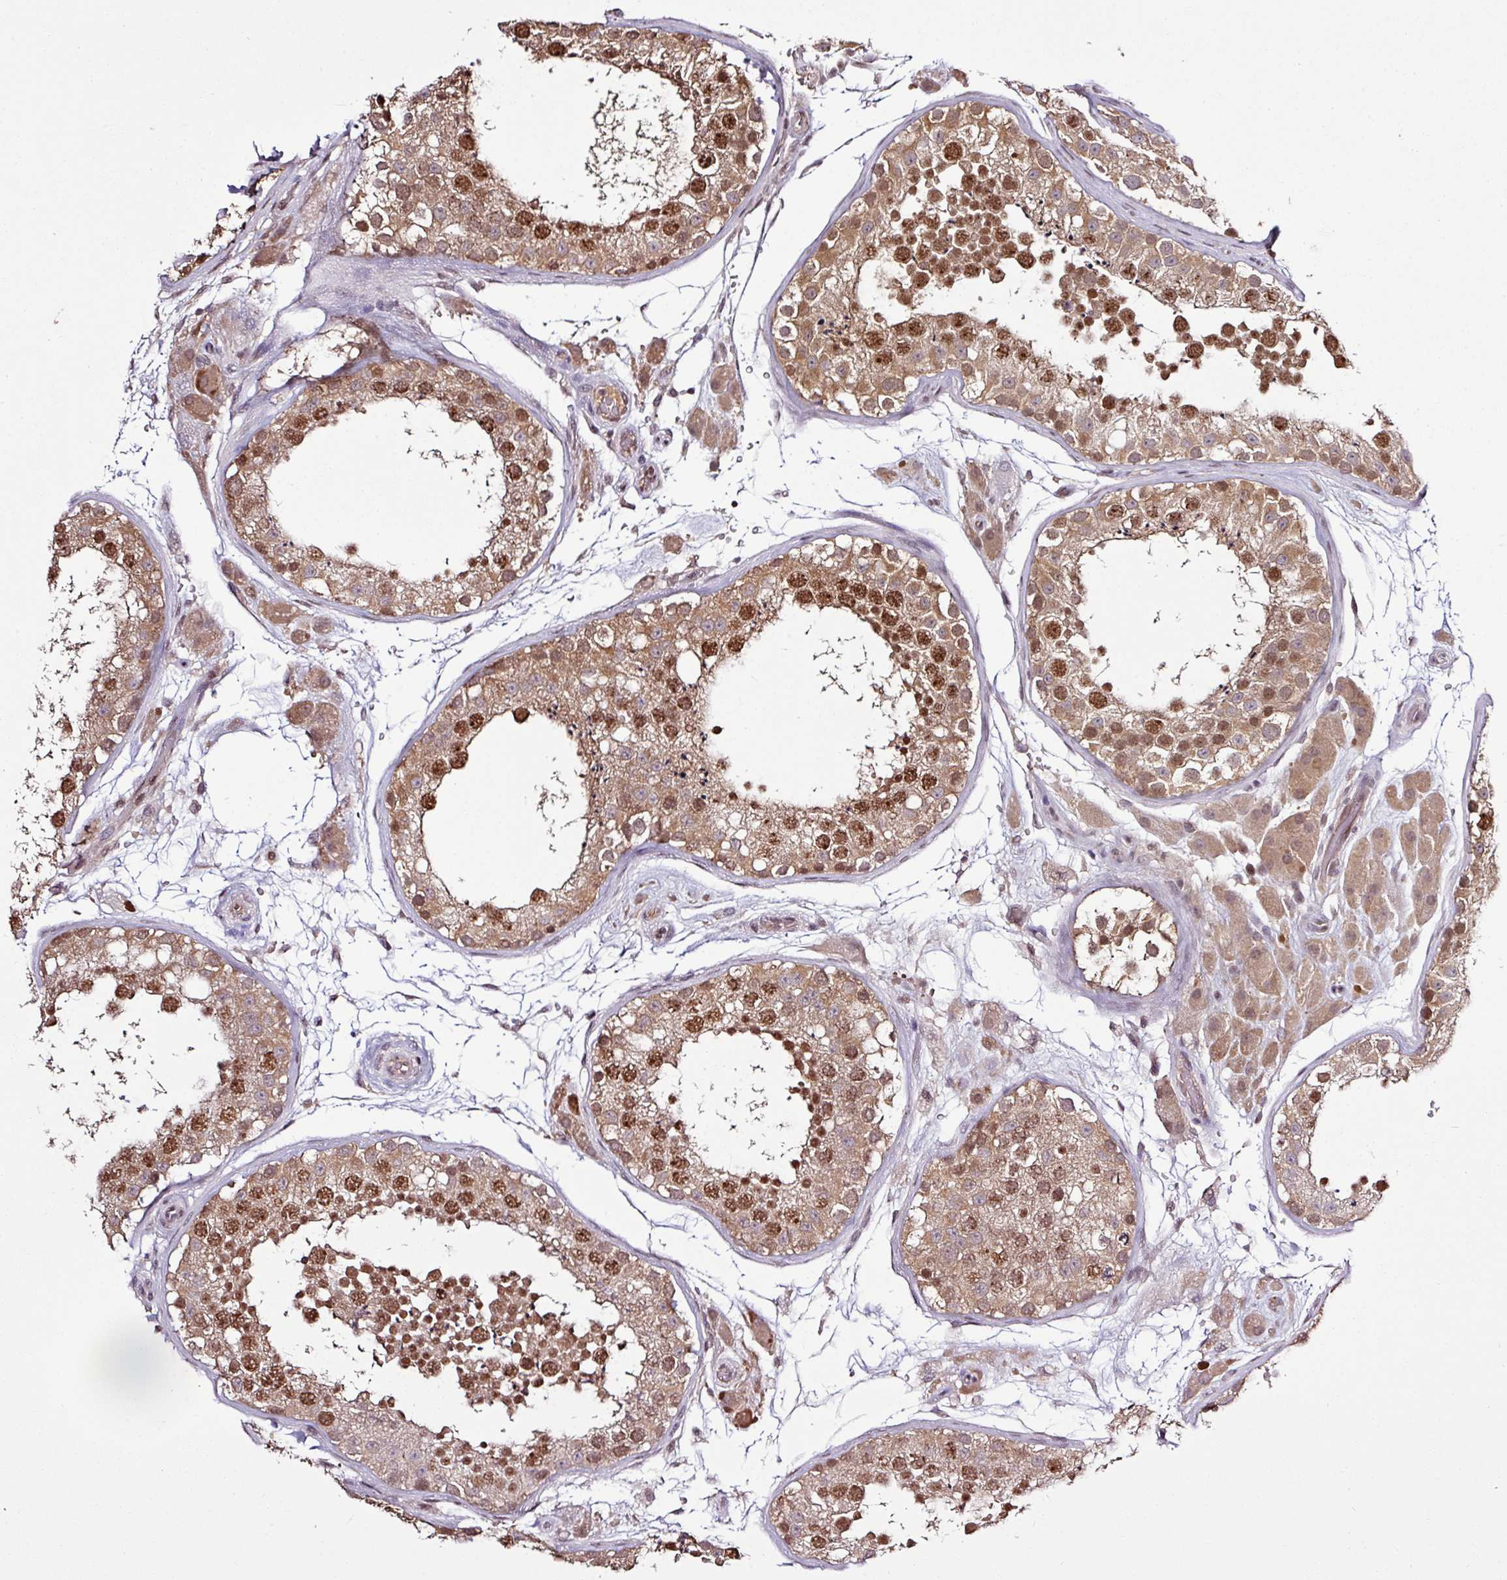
{"staining": {"intensity": "strong", "quantity": ">75%", "location": "cytoplasmic/membranous,nuclear"}, "tissue": "testis", "cell_type": "Cells in seminiferous ducts", "image_type": "normal", "snomed": [{"axis": "morphology", "description": "Normal tissue, NOS"}, {"axis": "topography", "description": "Testis"}], "caption": "A high-resolution image shows immunohistochemistry (IHC) staining of normal testis, which reveals strong cytoplasmic/membranous,nuclear staining in about >75% of cells in seminiferous ducts. The protein of interest is stained brown, and the nuclei are stained in blue (DAB (3,3'-diaminobenzidine) IHC with brightfield microscopy, high magnification).", "gene": "ITPKC", "patient": {"sex": "male", "age": 26}}